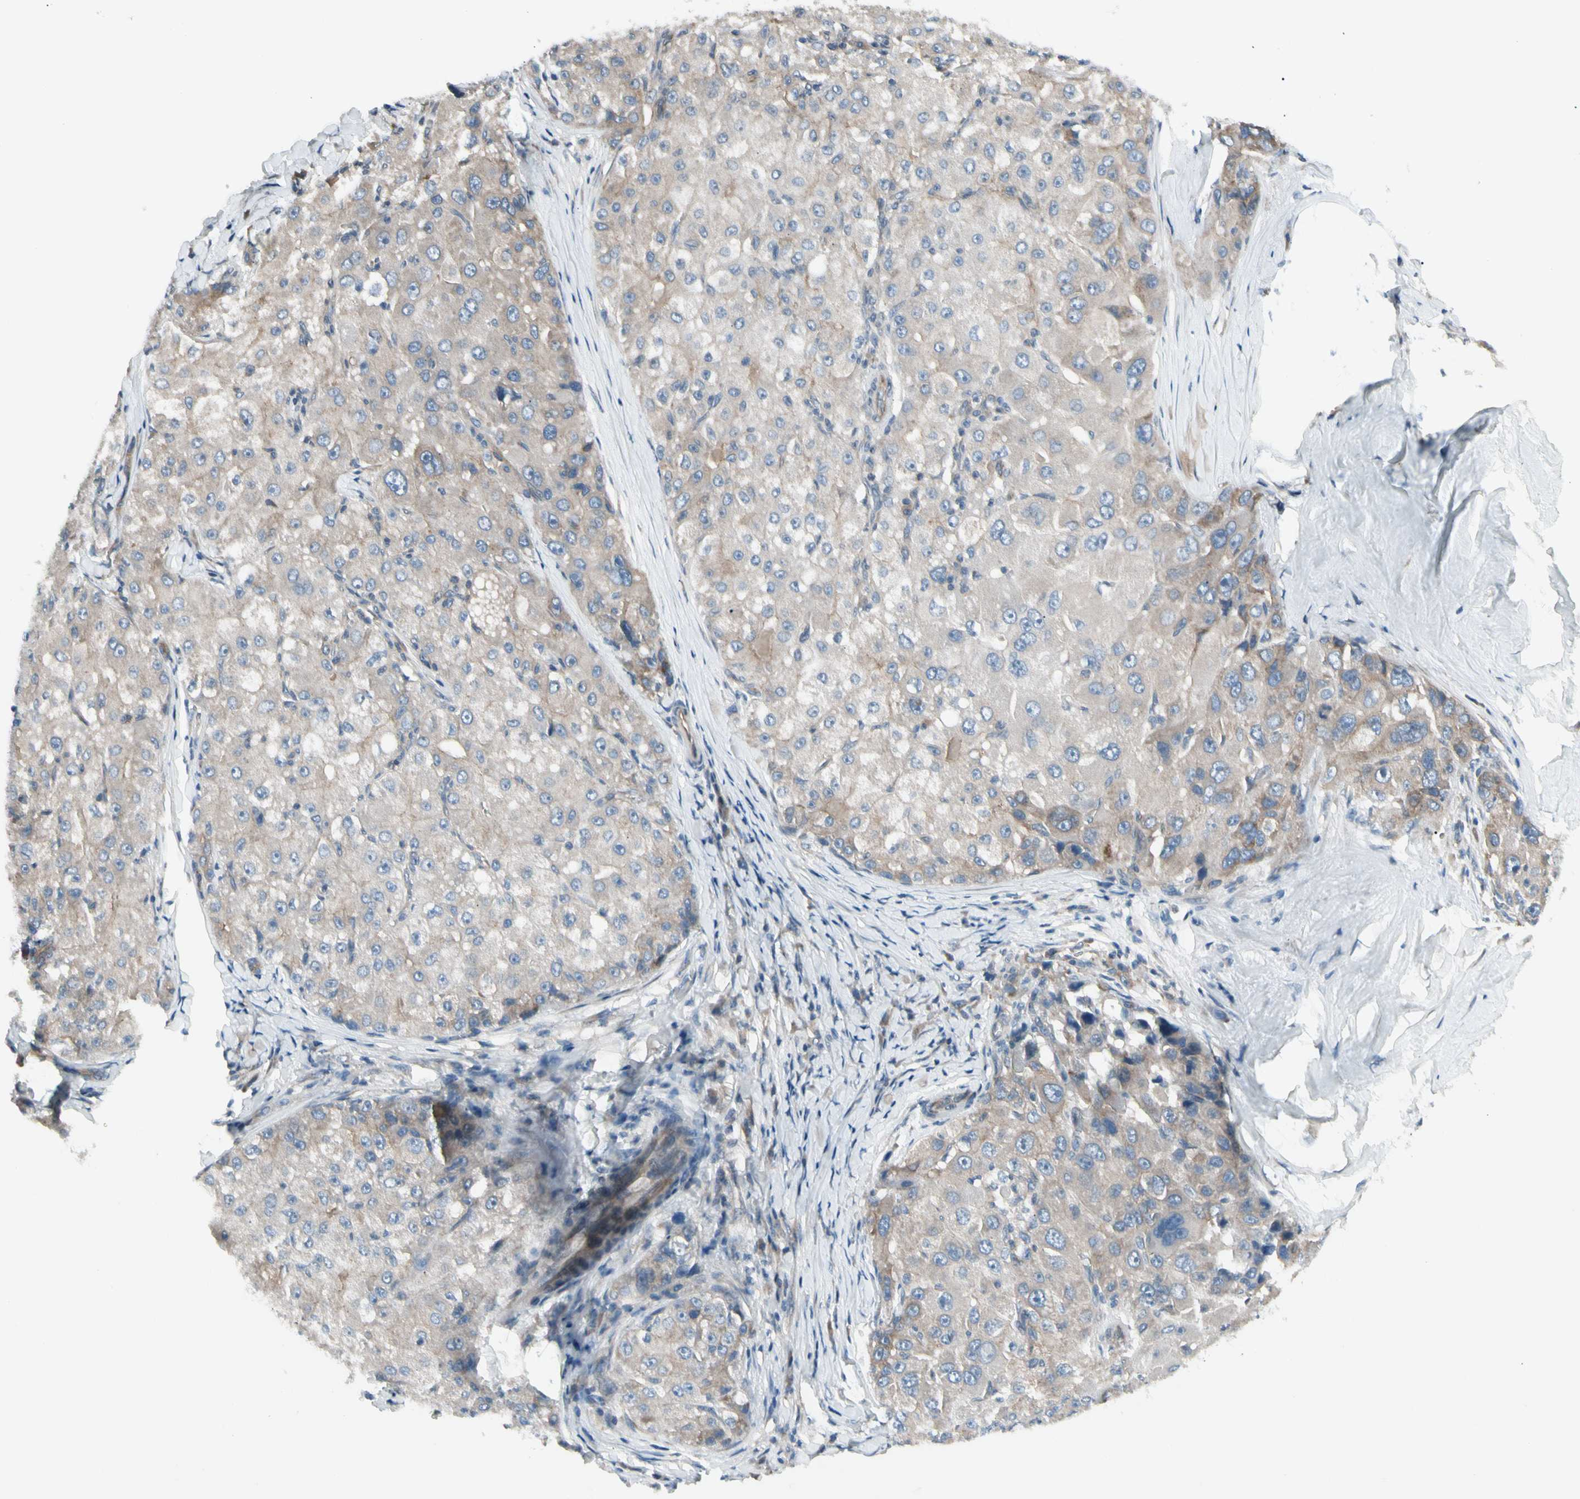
{"staining": {"intensity": "weak", "quantity": "25%-75%", "location": "cytoplasmic/membranous"}, "tissue": "liver cancer", "cell_type": "Tumor cells", "image_type": "cancer", "snomed": [{"axis": "morphology", "description": "Carcinoma, Hepatocellular, NOS"}, {"axis": "topography", "description": "Liver"}], "caption": "Protein expression analysis of human liver hepatocellular carcinoma reveals weak cytoplasmic/membranous positivity in approximately 25%-75% of tumor cells.", "gene": "PANK2", "patient": {"sex": "male", "age": 80}}